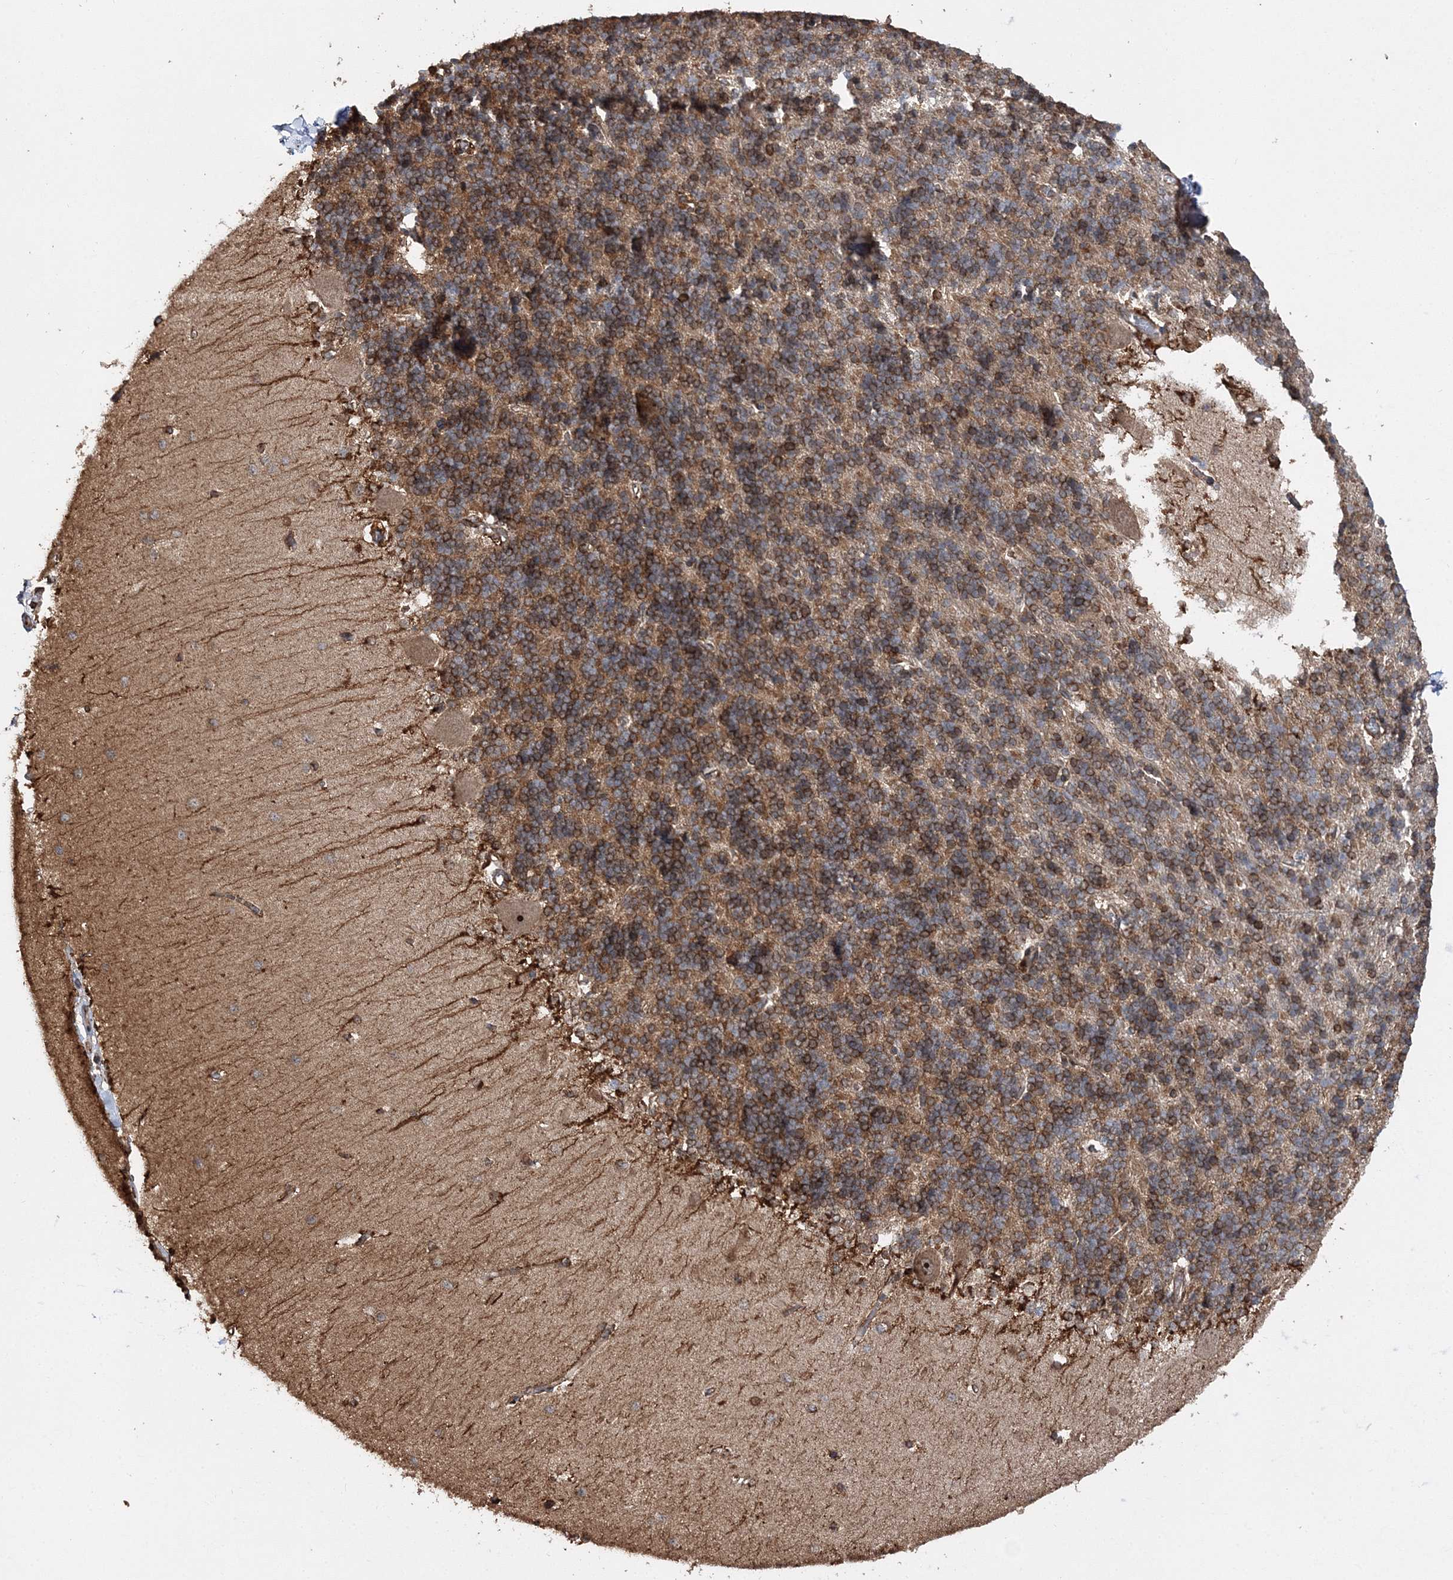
{"staining": {"intensity": "strong", "quantity": "25%-75%", "location": "cytoplasmic/membranous"}, "tissue": "cerebellum", "cell_type": "Cells in granular layer", "image_type": "normal", "snomed": [{"axis": "morphology", "description": "Normal tissue, NOS"}, {"axis": "topography", "description": "Cerebellum"}], "caption": "This micrograph displays IHC staining of benign cerebellum, with high strong cytoplasmic/membranous positivity in approximately 25%-75% of cells in granular layer.", "gene": "SCRN3", "patient": {"sex": "male", "age": 37}}